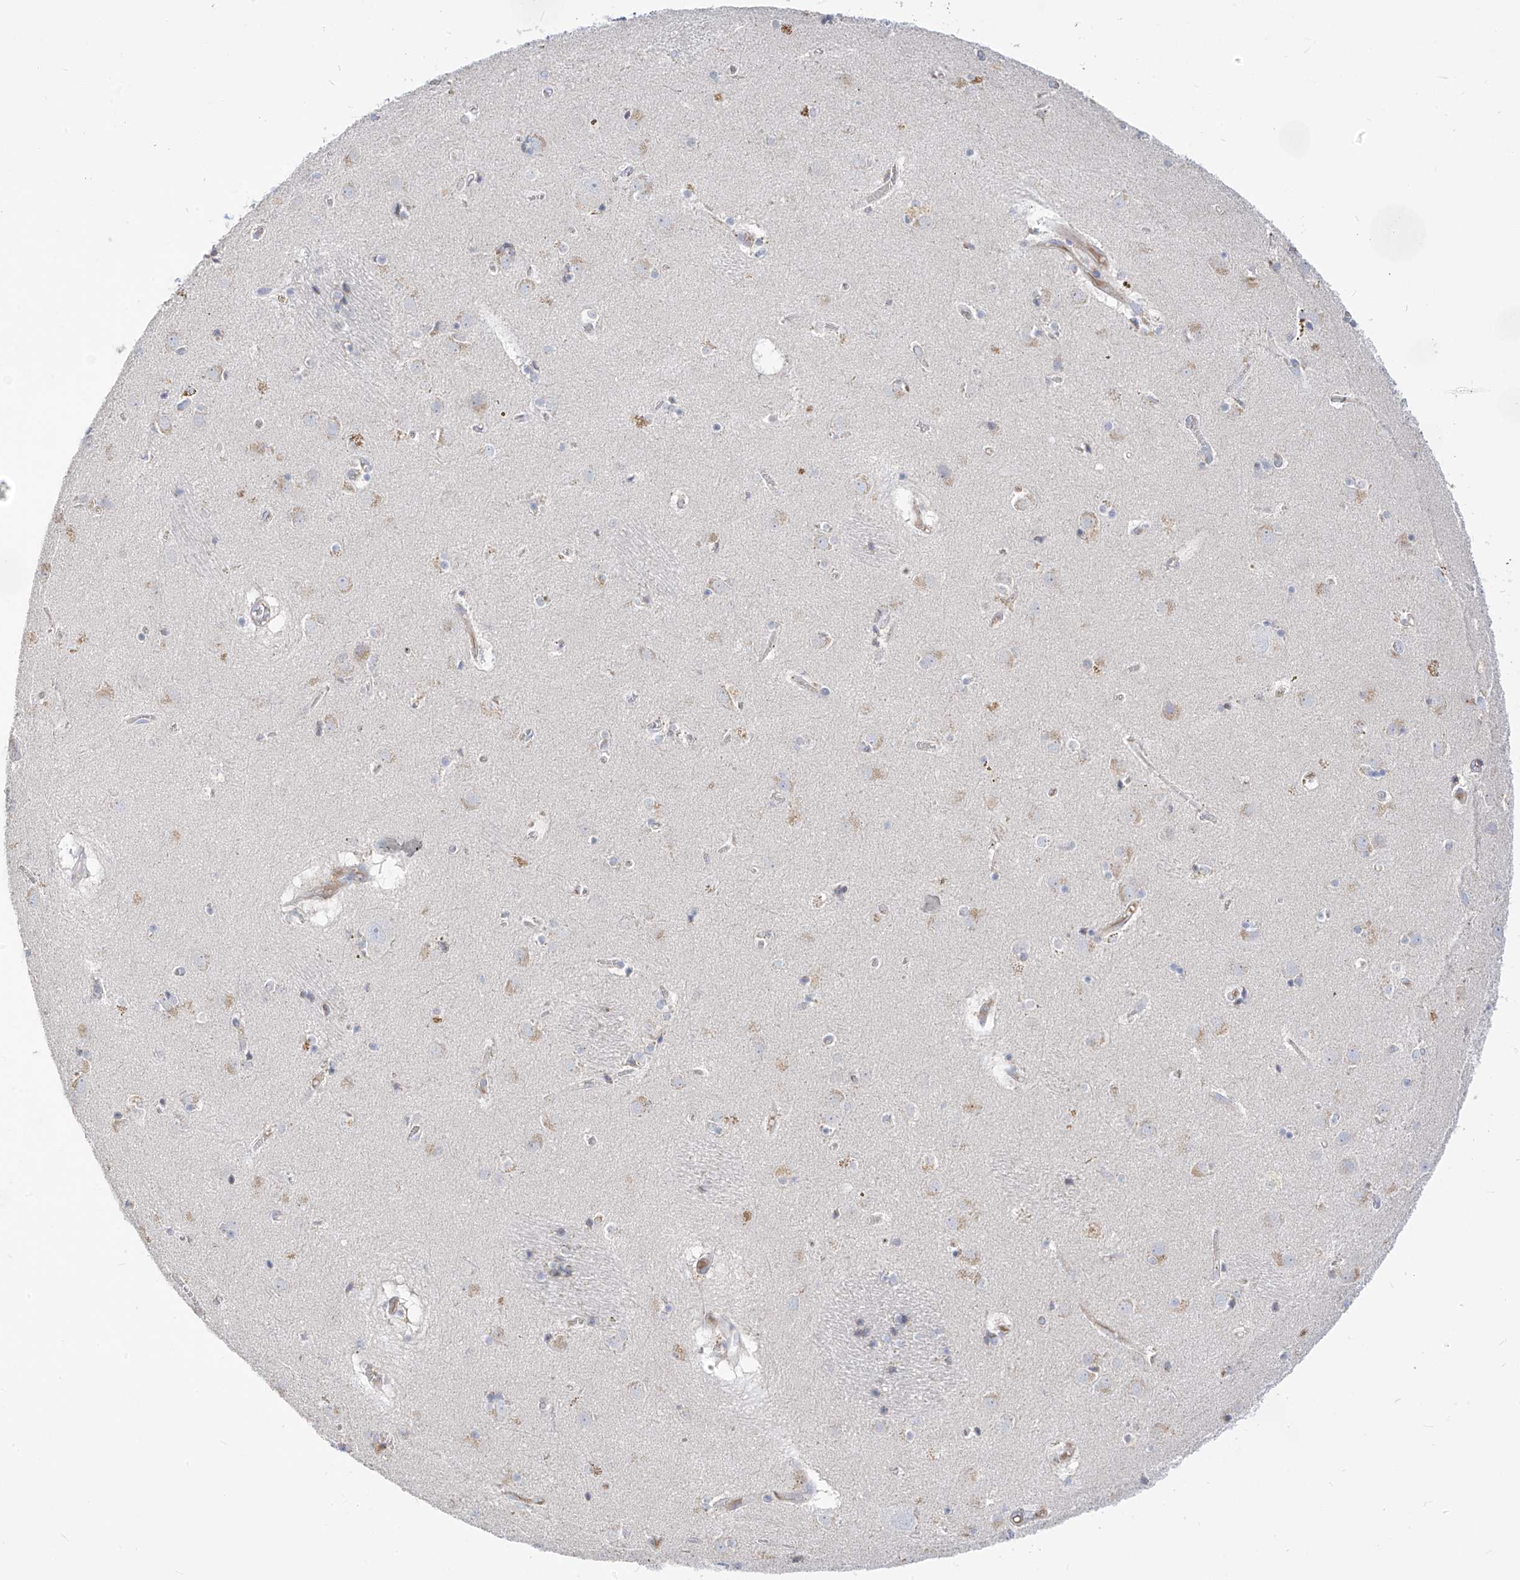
{"staining": {"intensity": "weak", "quantity": "<25%", "location": "cytoplasmic/membranous"}, "tissue": "caudate", "cell_type": "Glial cells", "image_type": "normal", "snomed": [{"axis": "morphology", "description": "Normal tissue, NOS"}, {"axis": "topography", "description": "Lateral ventricle wall"}], "caption": "This is an IHC histopathology image of normal human caudate. There is no positivity in glial cells.", "gene": "RASA2", "patient": {"sex": "male", "age": 70}}